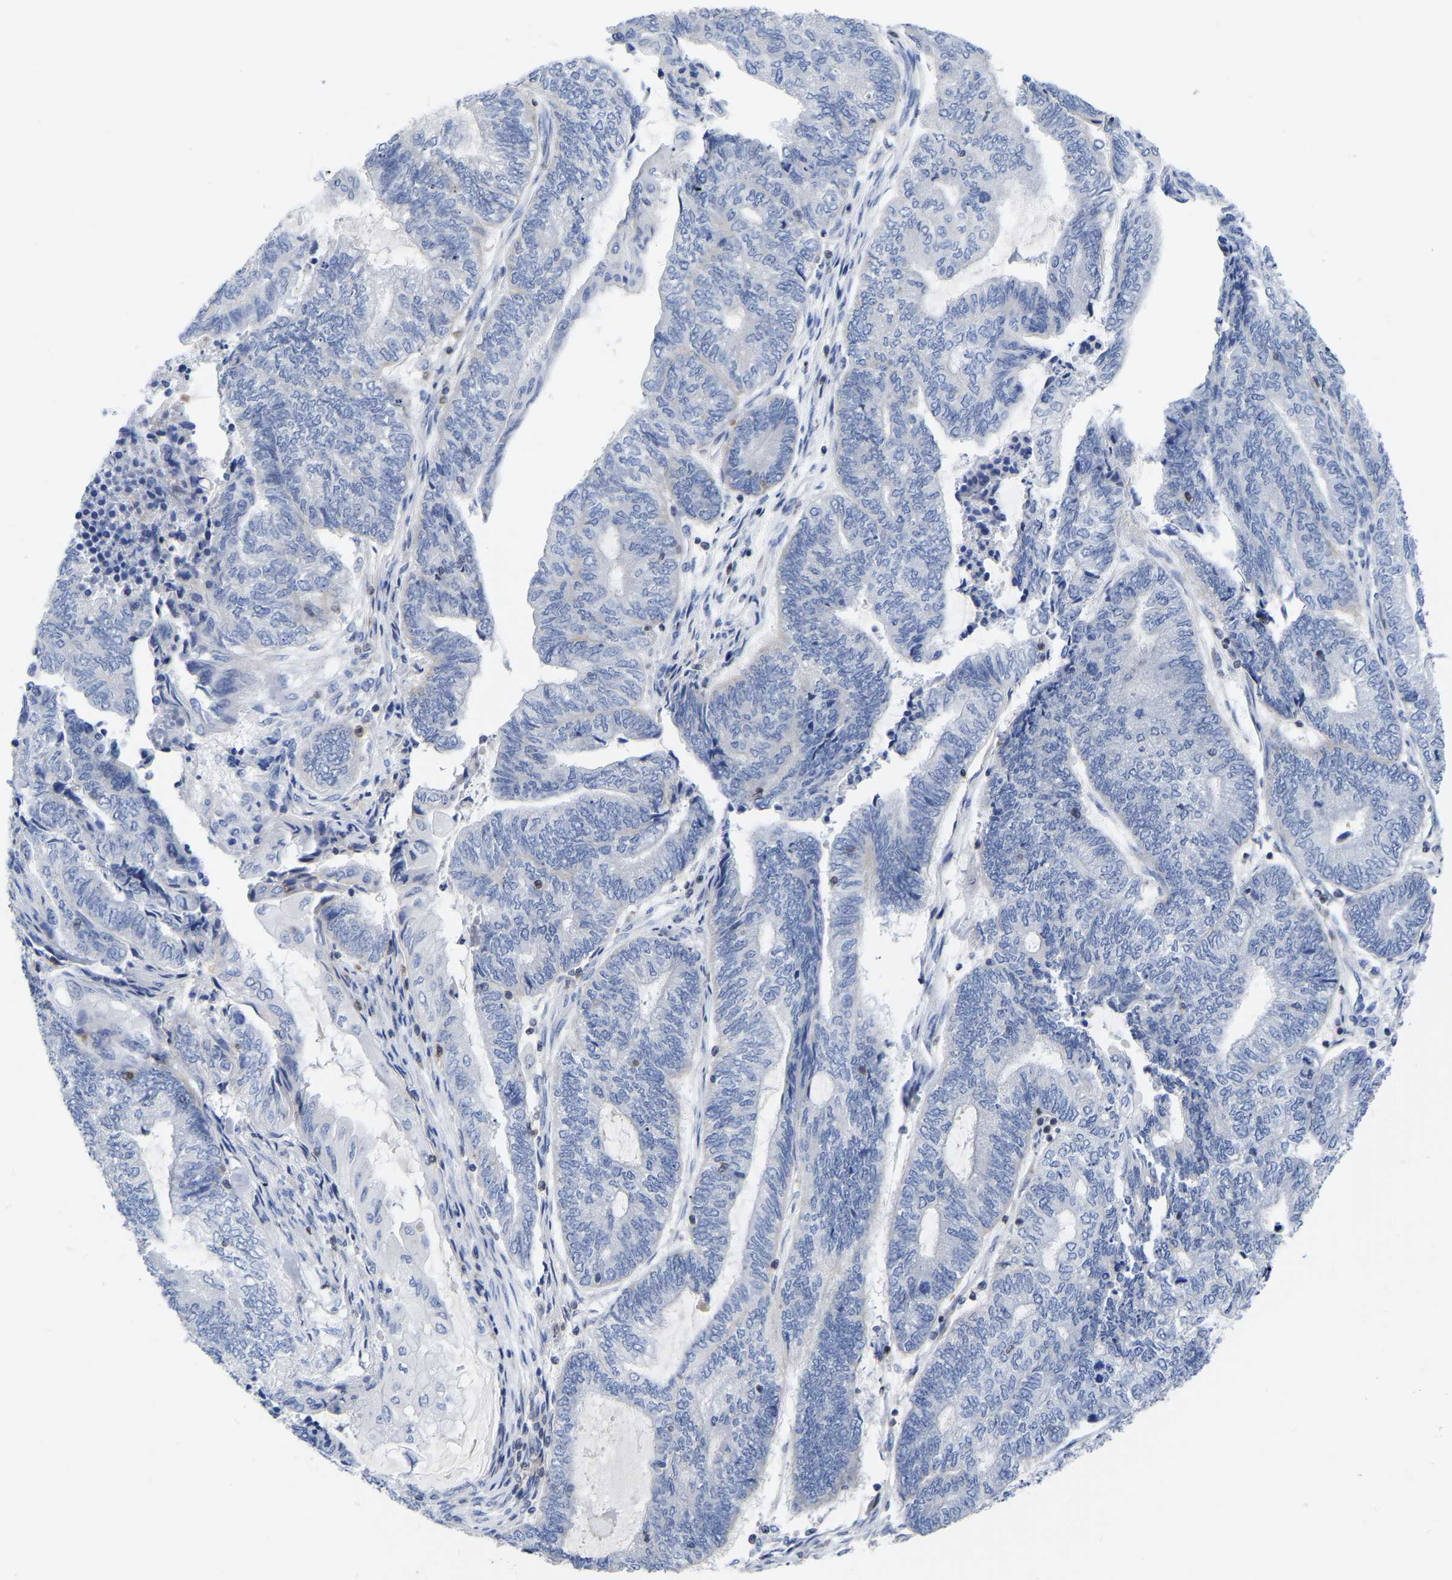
{"staining": {"intensity": "negative", "quantity": "none", "location": "none"}, "tissue": "endometrial cancer", "cell_type": "Tumor cells", "image_type": "cancer", "snomed": [{"axis": "morphology", "description": "Adenocarcinoma, NOS"}, {"axis": "topography", "description": "Uterus"}, {"axis": "topography", "description": "Endometrium"}], "caption": "An image of adenocarcinoma (endometrial) stained for a protein exhibits no brown staining in tumor cells.", "gene": "PTPN7", "patient": {"sex": "female", "age": 70}}